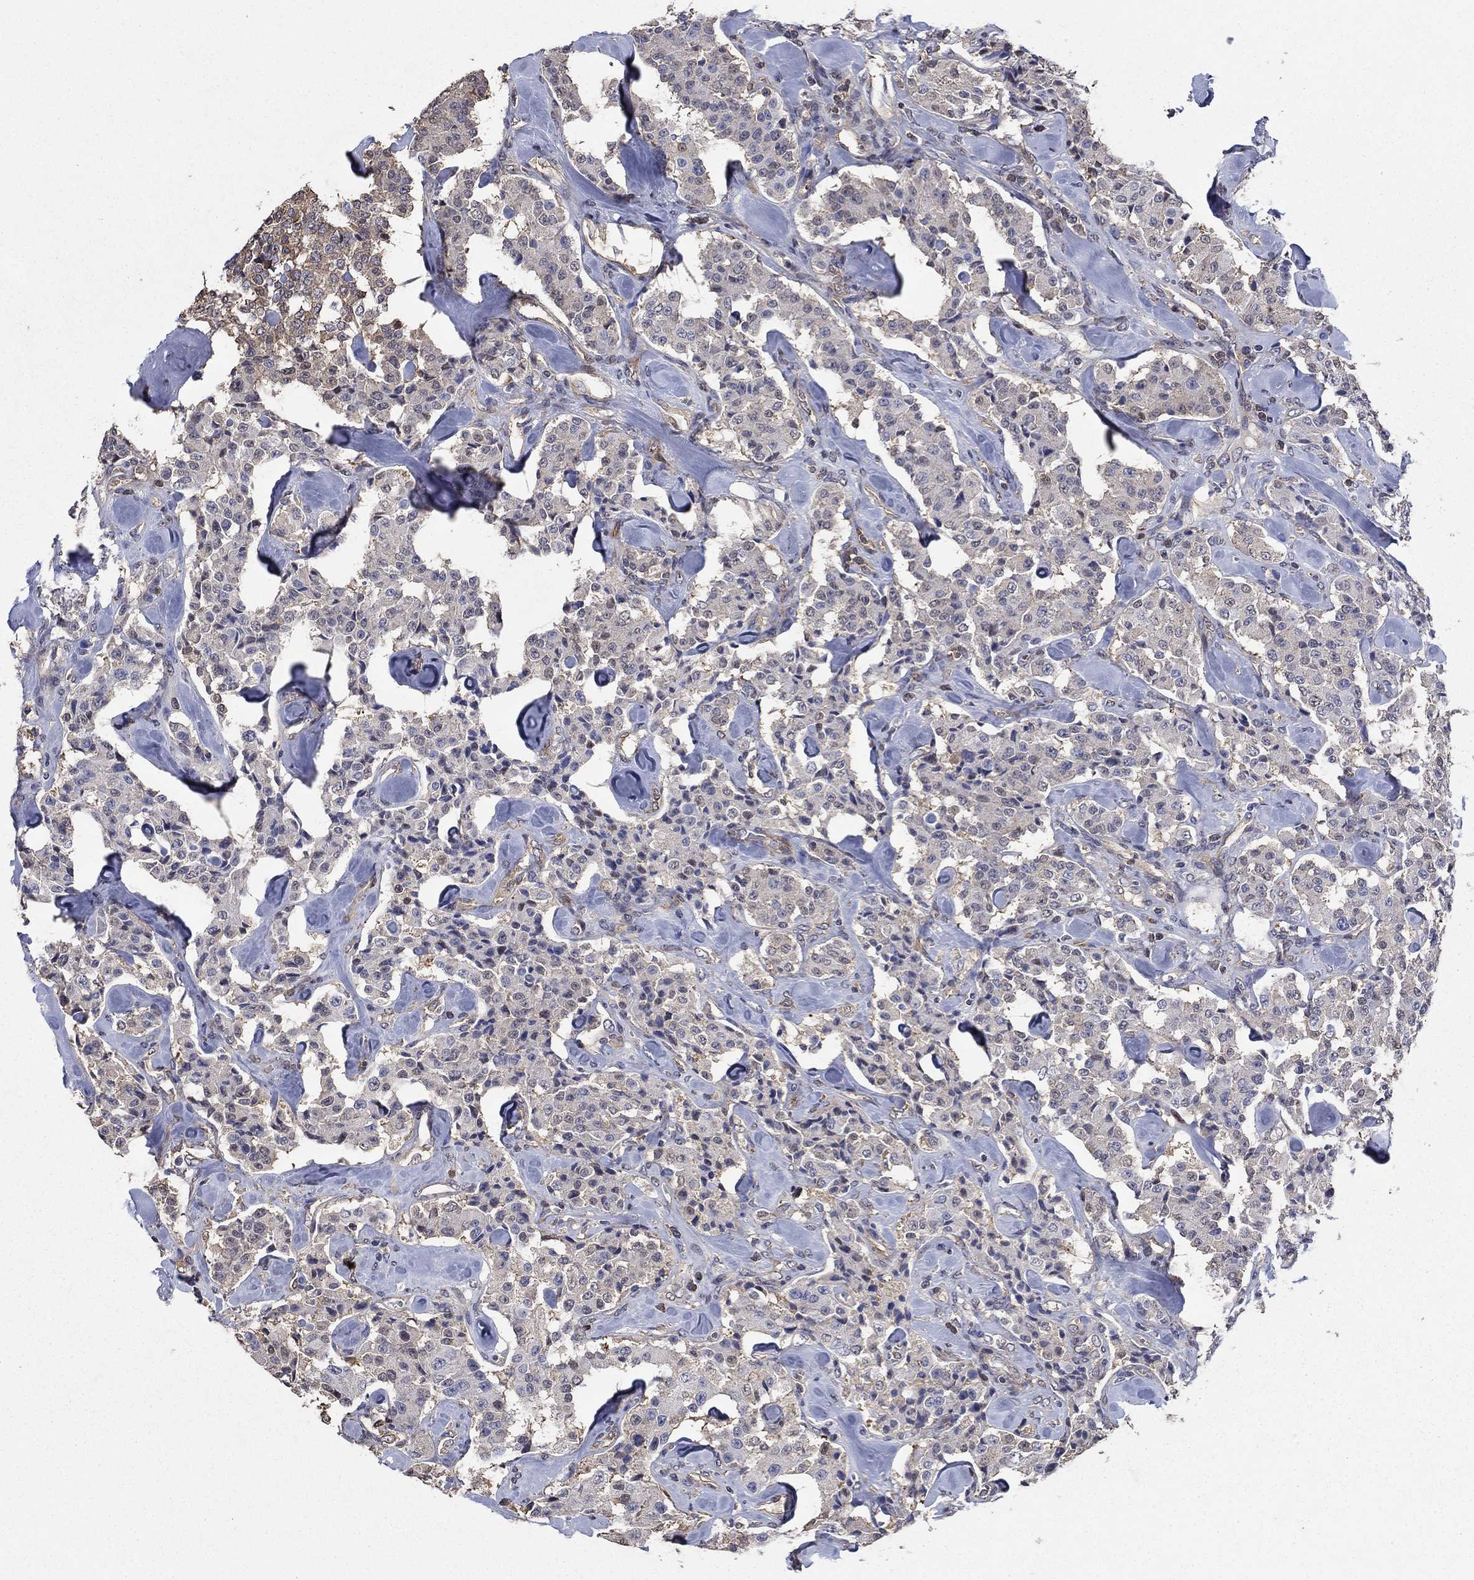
{"staining": {"intensity": "weak", "quantity": "<25%", "location": "cytoplasmic/membranous"}, "tissue": "carcinoid", "cell_type": "Tumor cells", "image_type": "cancer", "snomed": [{"axis": "morphology", "description": "Carcinoid, malignant, NOS"}, {"axis": "topography", "description": "Pancreas"}], "caption": "Protein analysis of malignant carcinoid reveals no significant positivity in tumor cells.", "gene": "DVL1", "patient": {"sex": "male", "age": 41}}